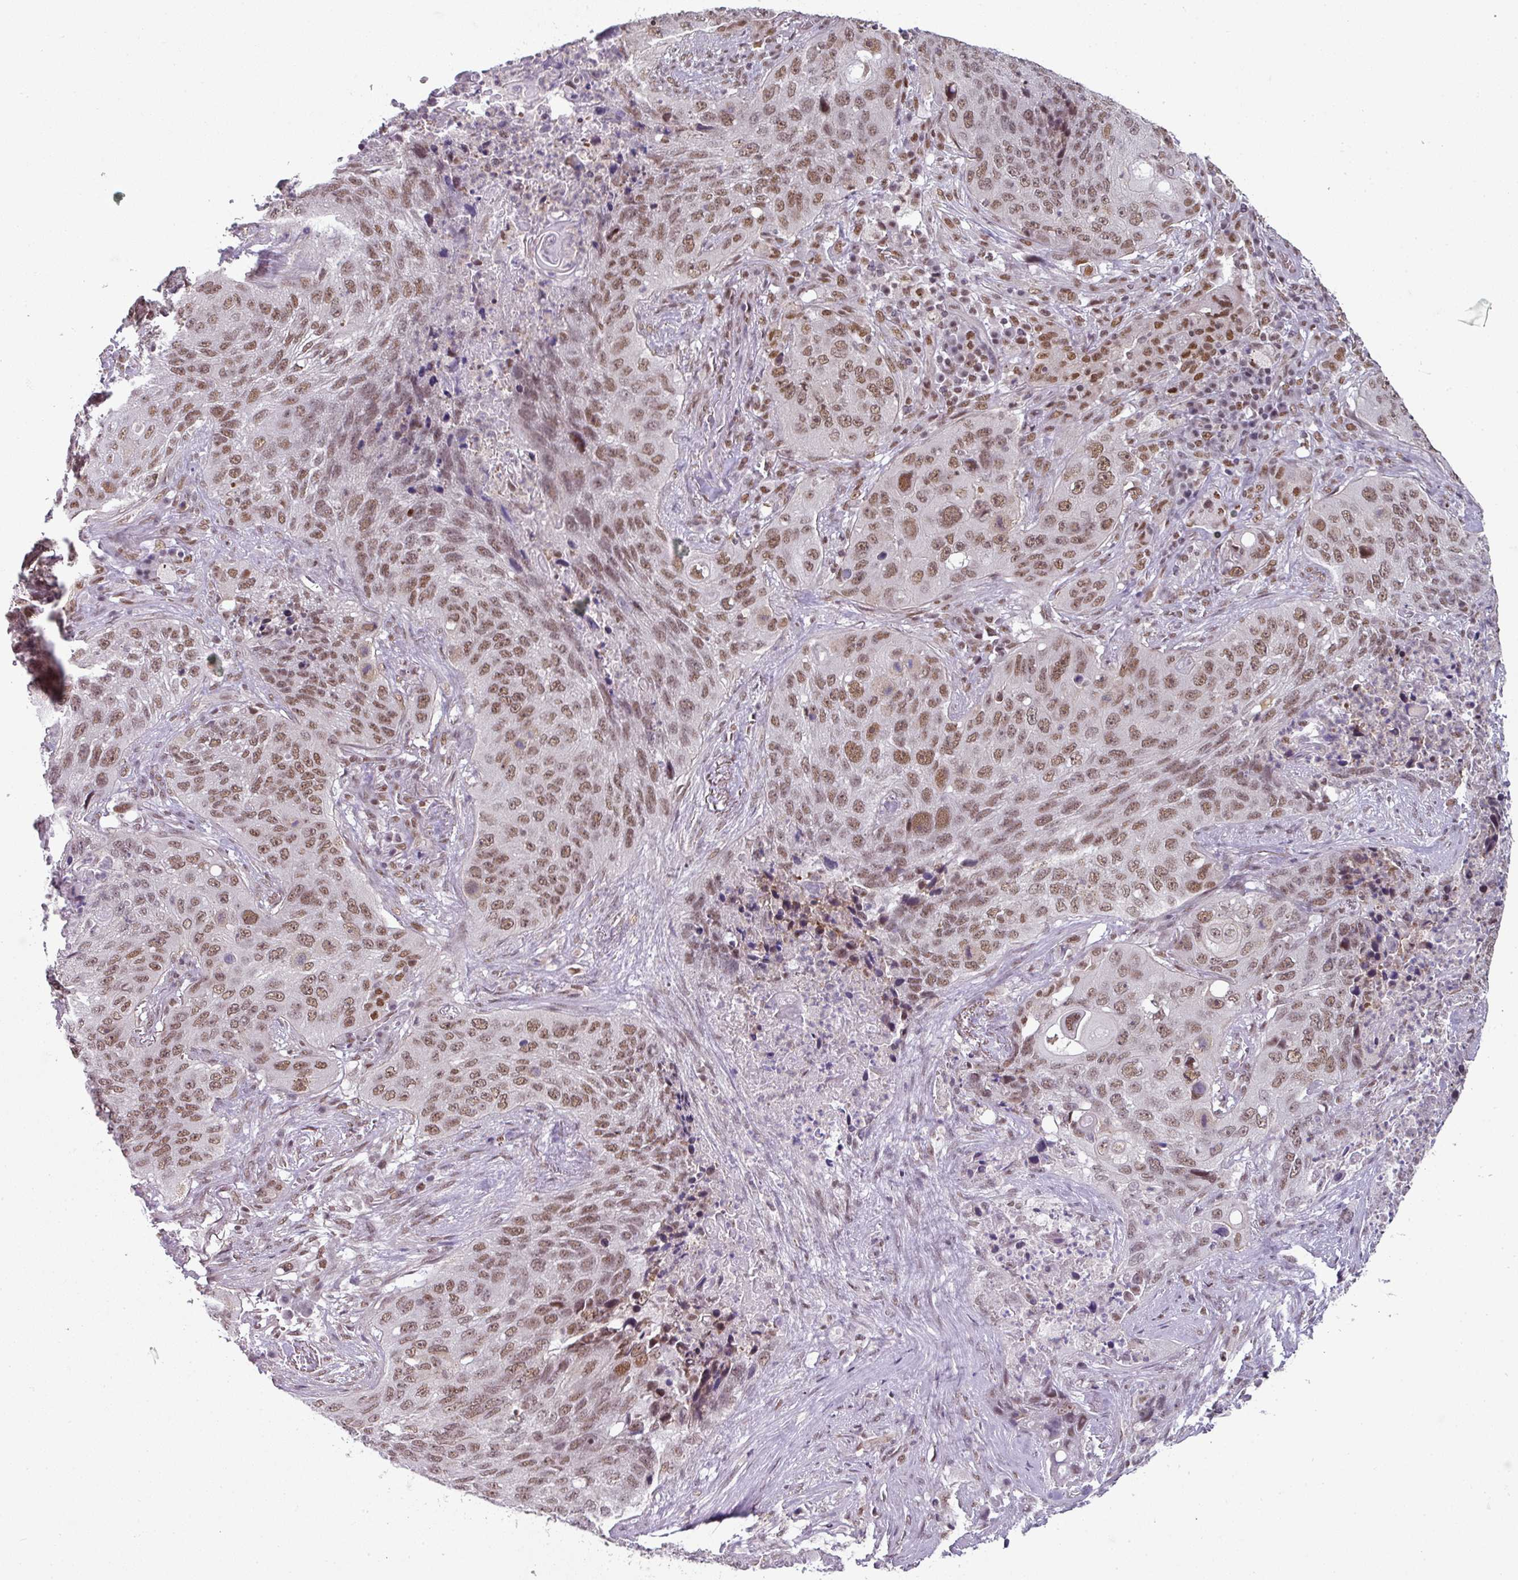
{"staining": {"intensity": "moderate", "quantity": ">75%", "location": "nuclear"}, "tissue": "lung cancer", "cell_type": "Tumor cells", "image_type": "cancer", "snomed": [{"axis": "morphology", "description": "Squamous cell carcinoma, NOS"}, {"axis": "topography", "description": "Lung"}], "caption": "Lung cancer stained with a protein marker reveals moderate staining in tumor cells.", "gene": "NCOA5", "patient": {"sex": "female", "age": 63}}